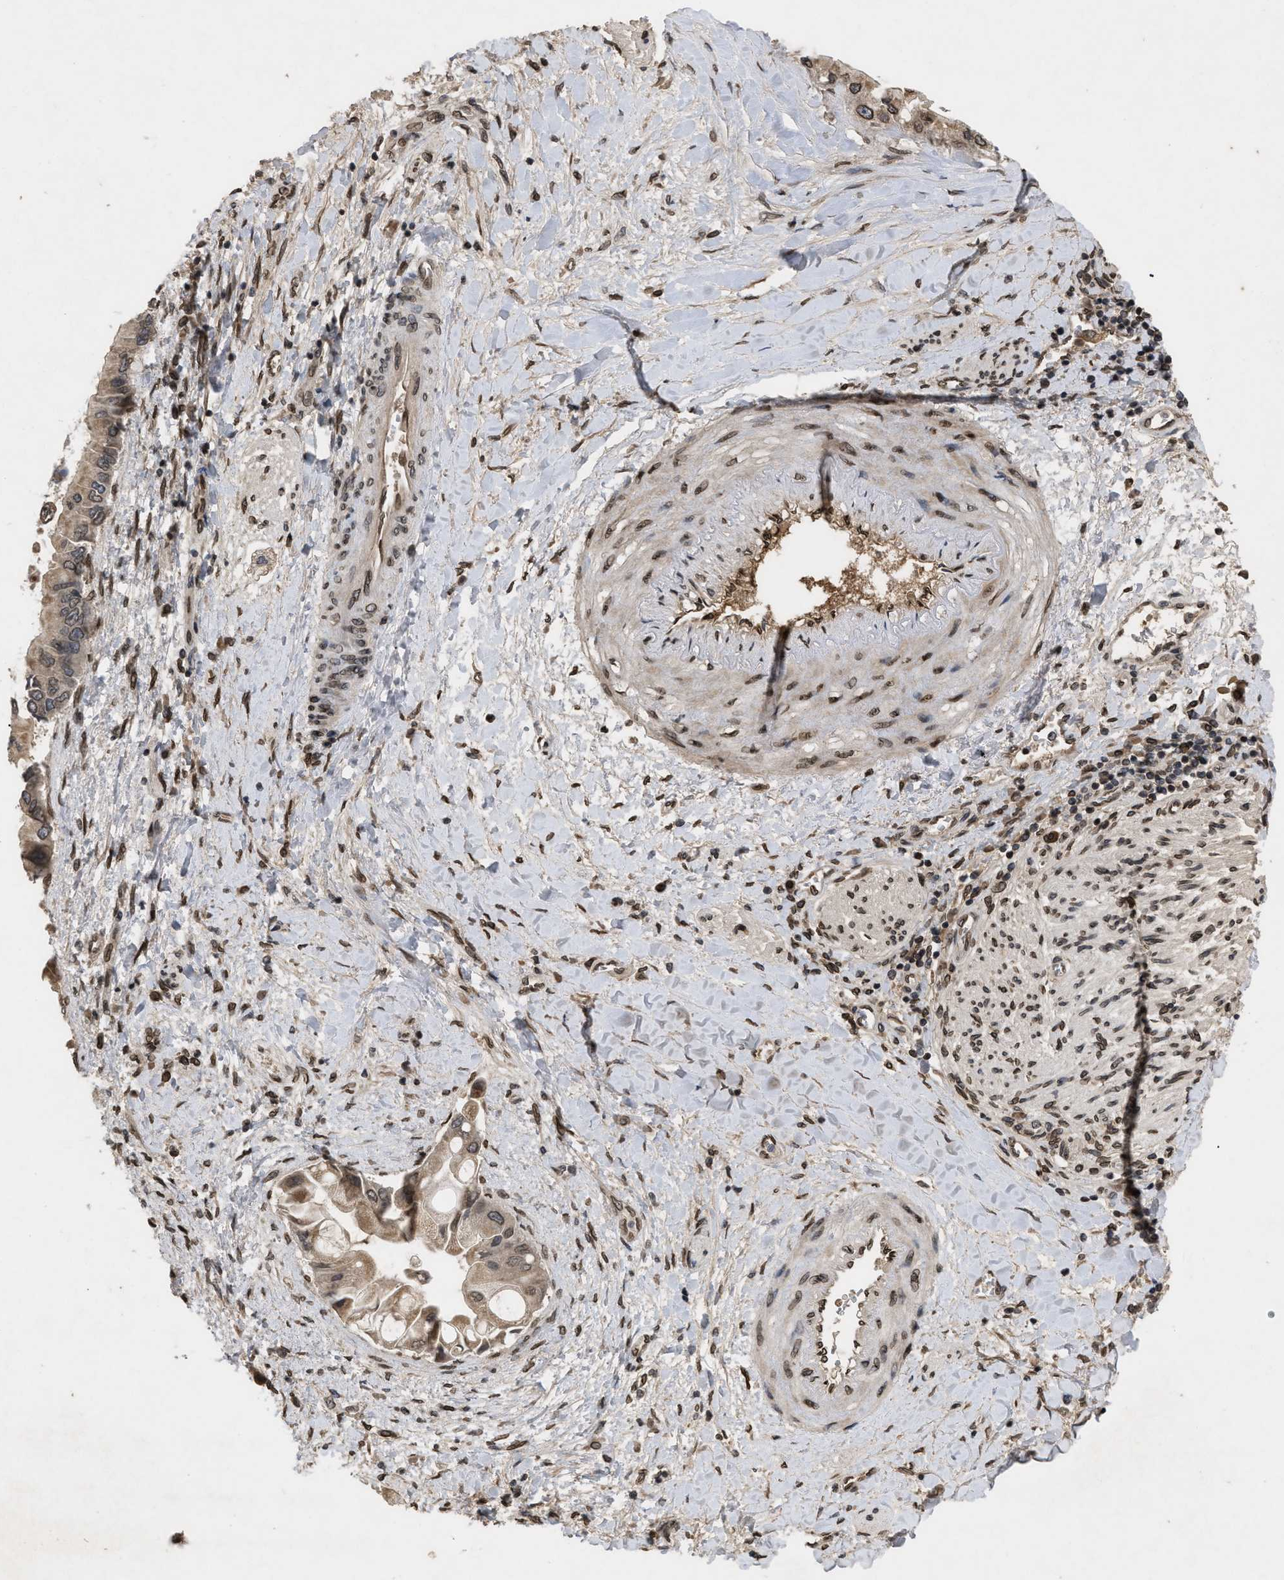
{"staining": {"intensity": "moderate", "quantity": ">75%", "location": "cytoplasmic/membranous,nuclear"}, "tissue": "liver cancer", "cell_type": "Tumor cells", "image_type": "cancer", "snomed": [{"axis": "morphology", "description": "Cholangiocarcinoma"}, {"axis": "topography", "description": "Liver"}], "caption": "Liver cancer (cholangiocarcinoma) stained with immunohistochemistry exhibits moderate cytoplasmic/membranous and nuclear expression in about >75% of tumor cells.", "gene": "CRY1", "patient": {"sex": "male", "age": 50}}